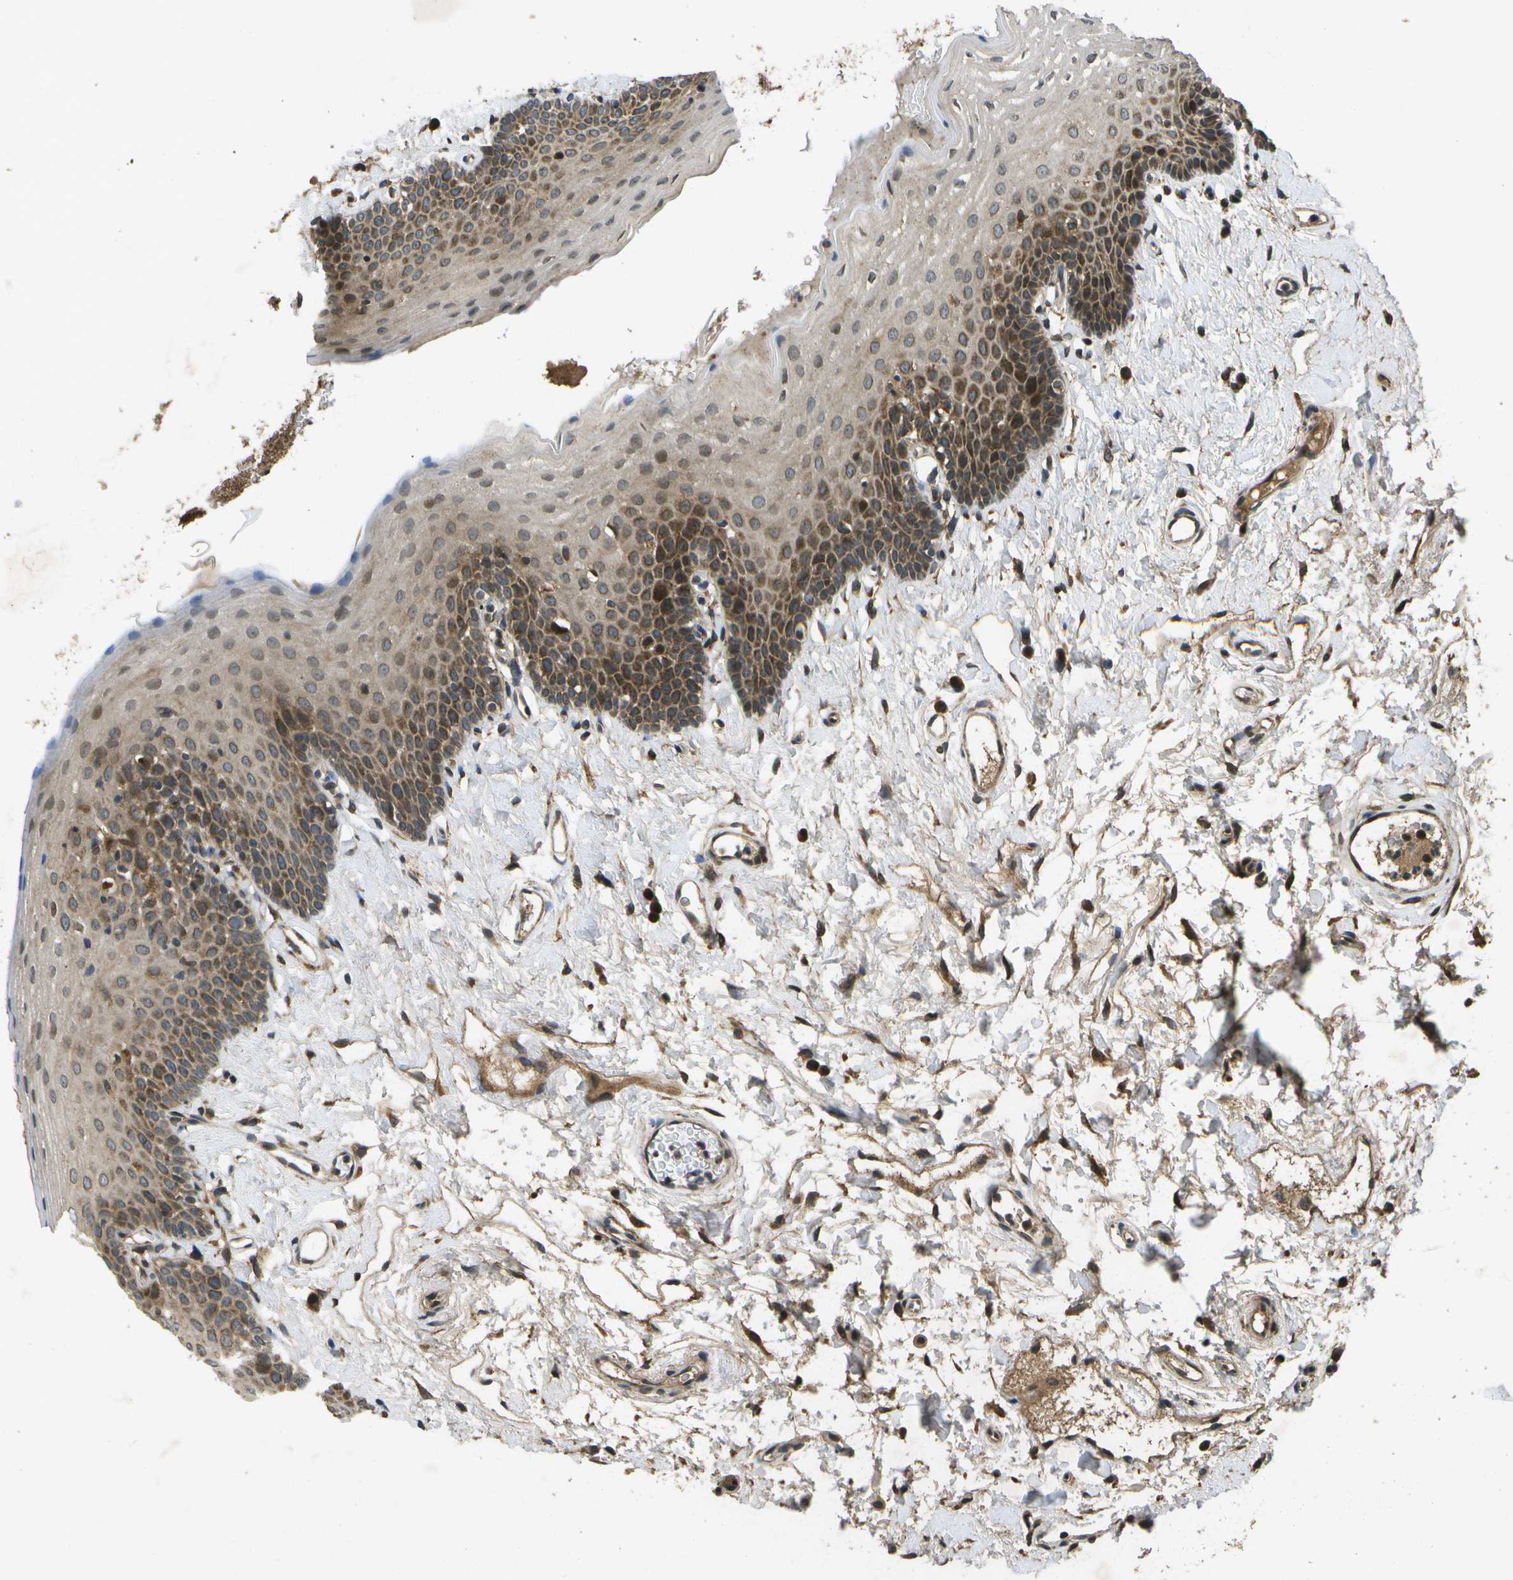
{"staining": {"intensity": "moderate", "quantity": ">75%", "location": "cytoplasmic/membranous"}, "tissue": "oral mucosa", "cell_type": "Squamous epithelial cells", "image_type": "normal", "snomed": [{"axis": "morphology", "description": "Normal tissue, NOS"}, {"axis": "topography", "description": "Oral tissue"}], "caption": "Immunohistochemistry (DAB (3,3'-diaminobenzidine)) staining of benign oral mucosa demonstrates moderate cytoplasmic/membranous protein expression in about >75% of squamous epithelial cells.", "gene": "HFE", "patient": {"sex": "male", "age": 66}}